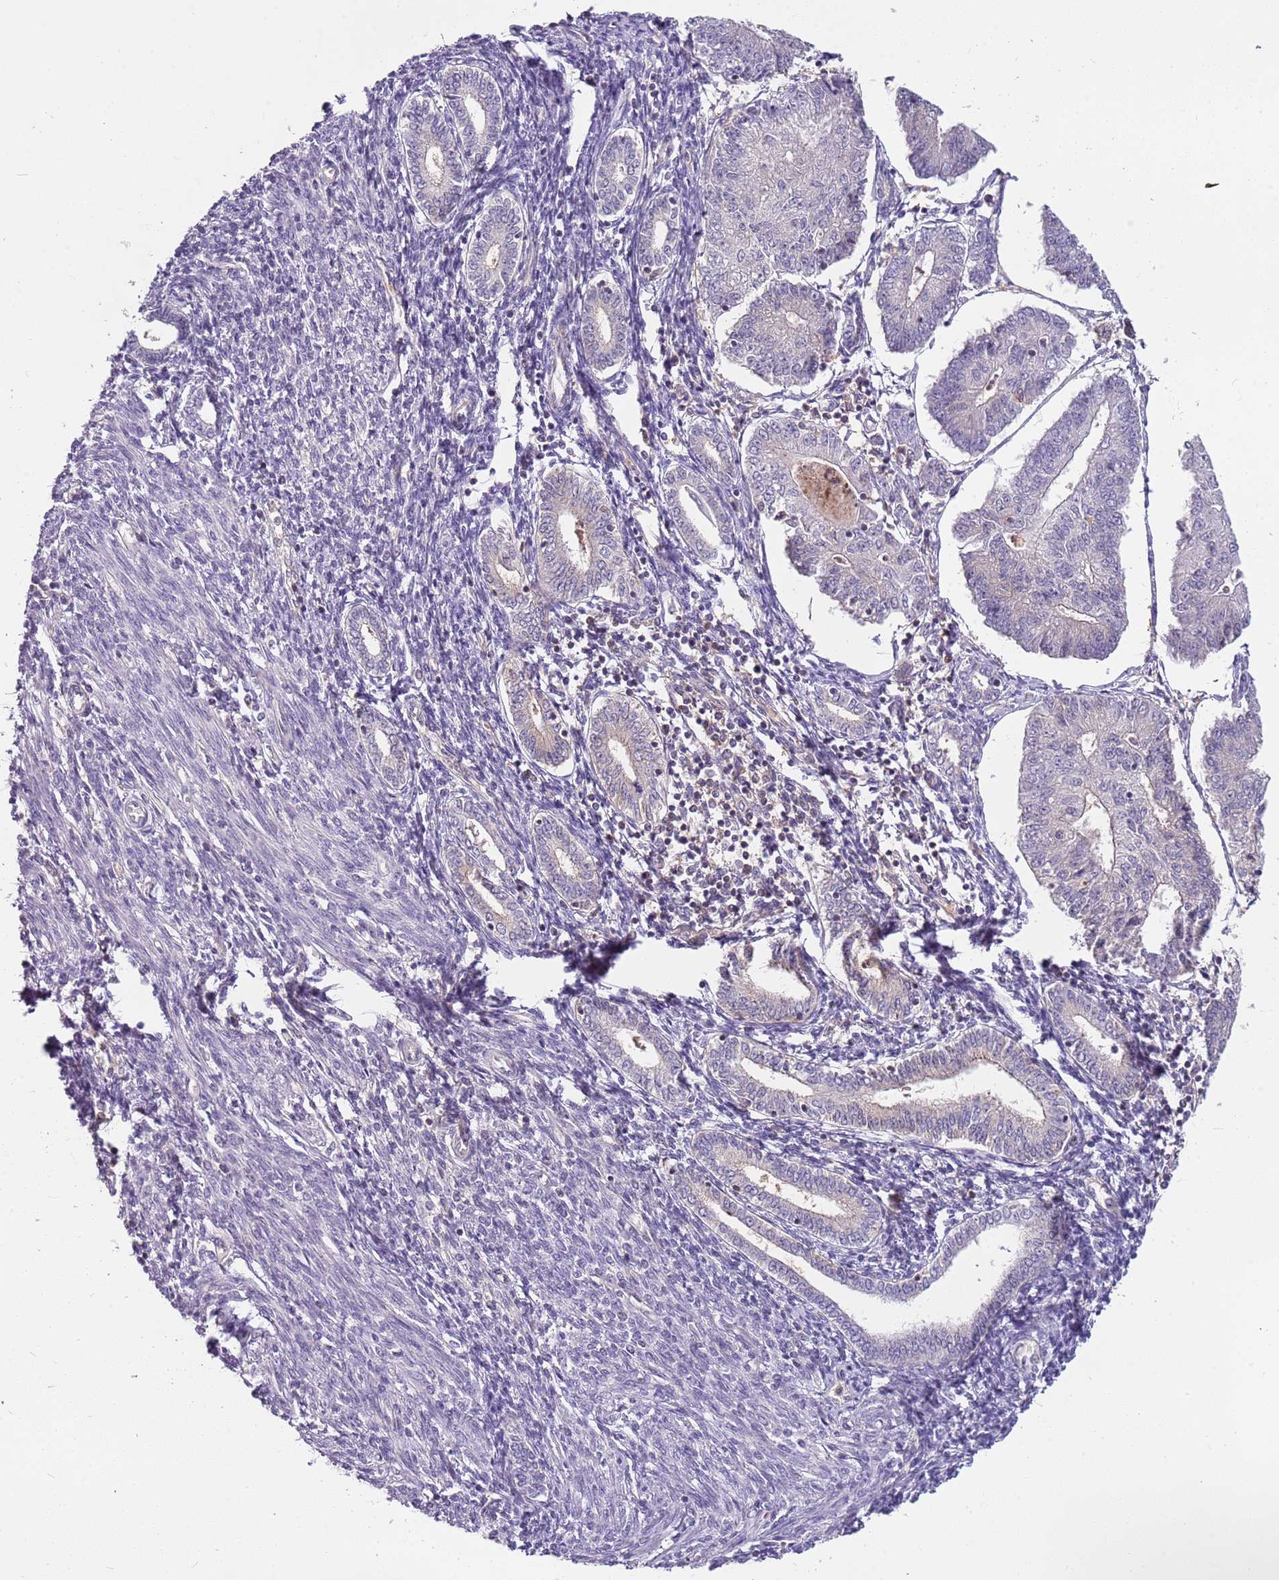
{"staining": {"intensity": "negative", "quantity": "none", "location": "none"}, "tissue": "endometrial cancer", "cell_type": "Tumor cells", "image_type": "cancer", "snomed": [{"axis": "morphology", "description": "Adenocarcinoma, NOS"}, {"axis": "topography", "description": "Endometrium"}], "caption": "Histopathology image shows no protein staining in tumor cells of endometrial cancer (adenocarcinoma) tissue.", "gene": "ARHGAP5", "patient": {"sex": "female", "age": 56}}